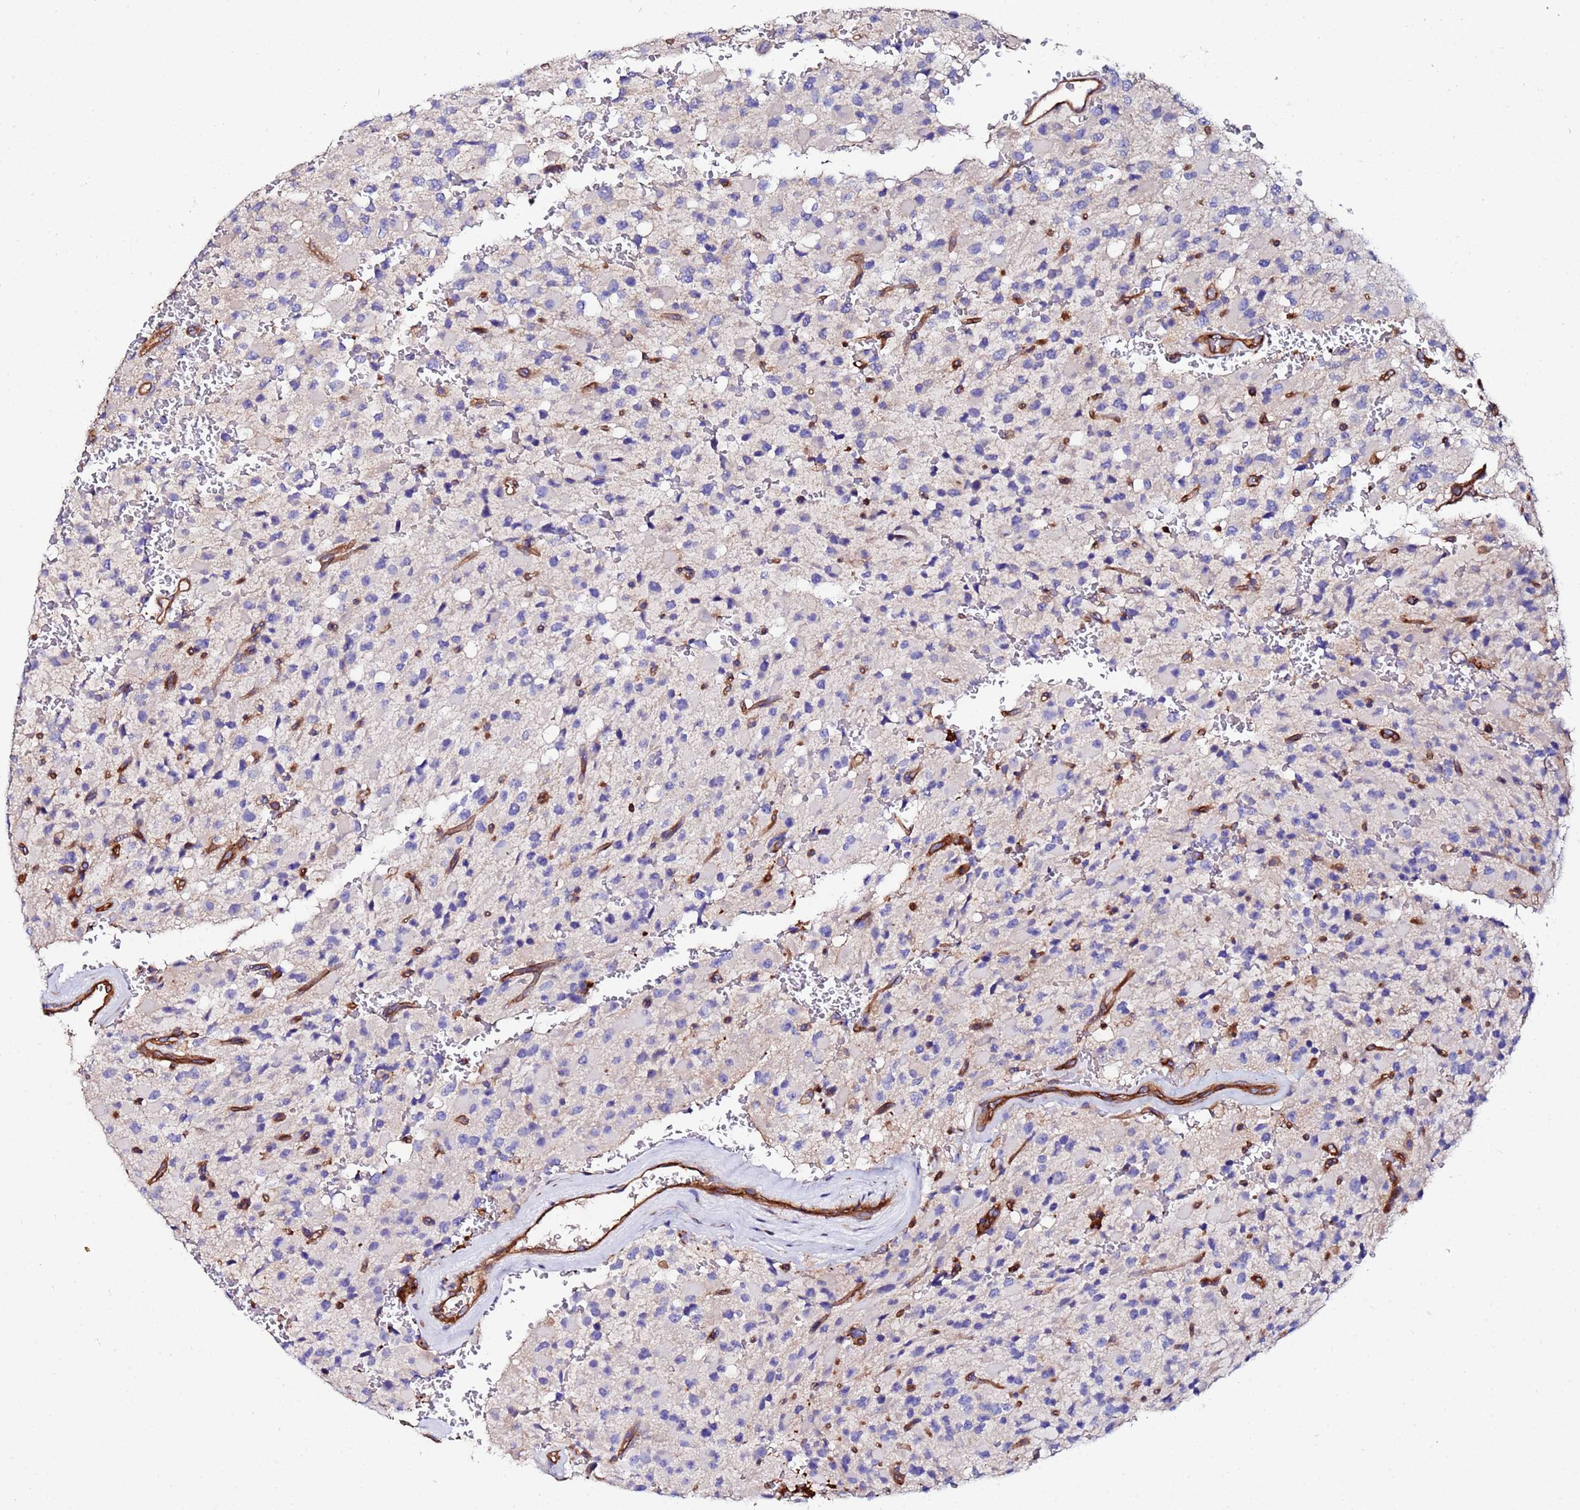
{"staining": {"intensity": "negative", "quantity": "none", "location": "none"}, "tissue": "glioma", "cell_type": "Tumor cells", "image_type": "cancer", "snomed": [{"axis": "morphology", "description": "Glioma, malignant, High grade"}, {"axis": "topography", "description": "Brain"}], "caption": "A high-resolution histopathology image shows immunohistochemistry staining of malignant glioma (high-grade), which demonstrates no significant expression in tumor cells.", "gene": "POTEE", "patient": {"sex": "male", "age": 34}}